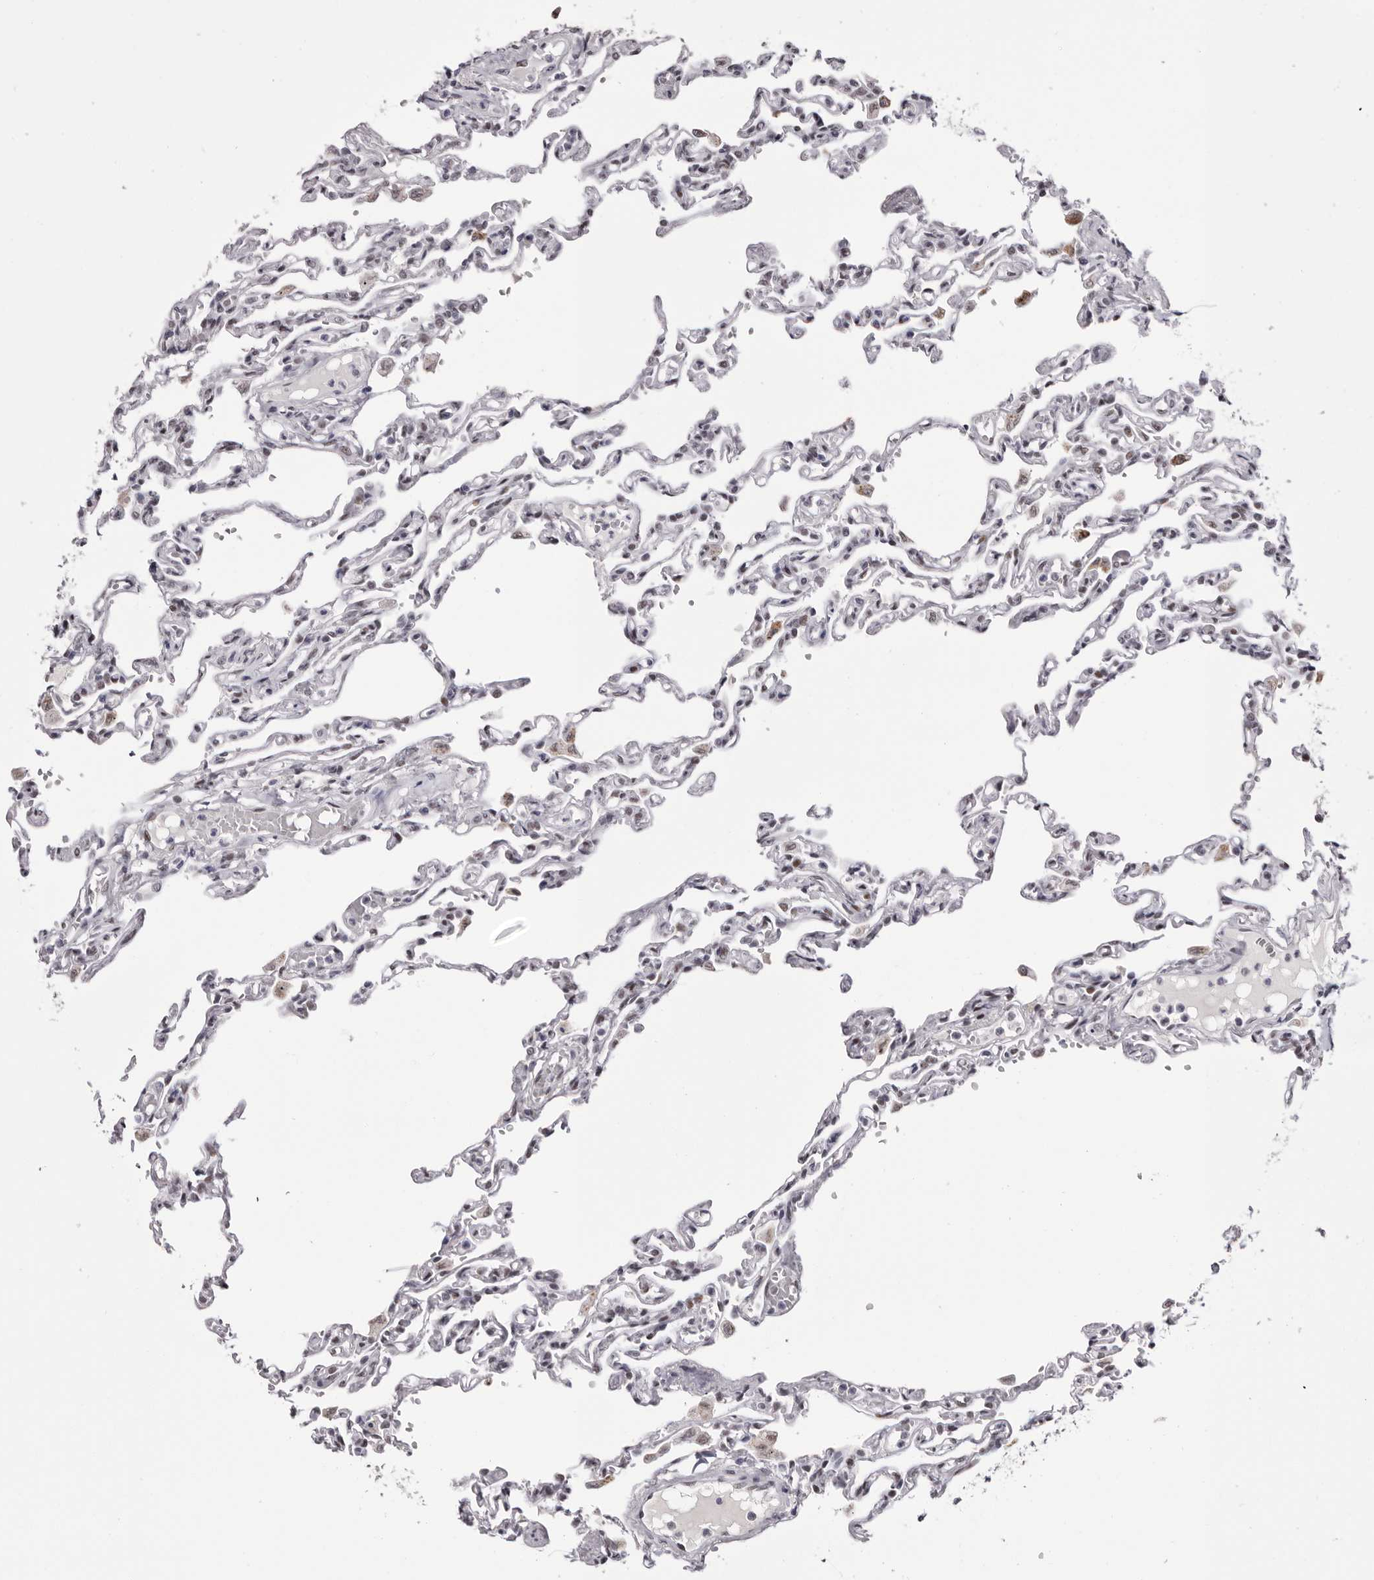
{"staining": {"intensity": "negative", "quantity": "none", "location": "none"}, "tissue": "lung", "cell_type": "Alveolar cells", "image_type": "normal", "snomed": [{"axis": "morphology", "description": "Normal tissue, NOS"}, {"axis": "topography", "description": "Lung"}], "caption": "Immunohistochemical staining of benign human lung exhibits no significant staining in alveolar cells. (Immunohistochemistry (ihc), brightfield microscopy, high magnification).", "gene": "ZNF326", "patient": {"sex": "male", "age": 21}}